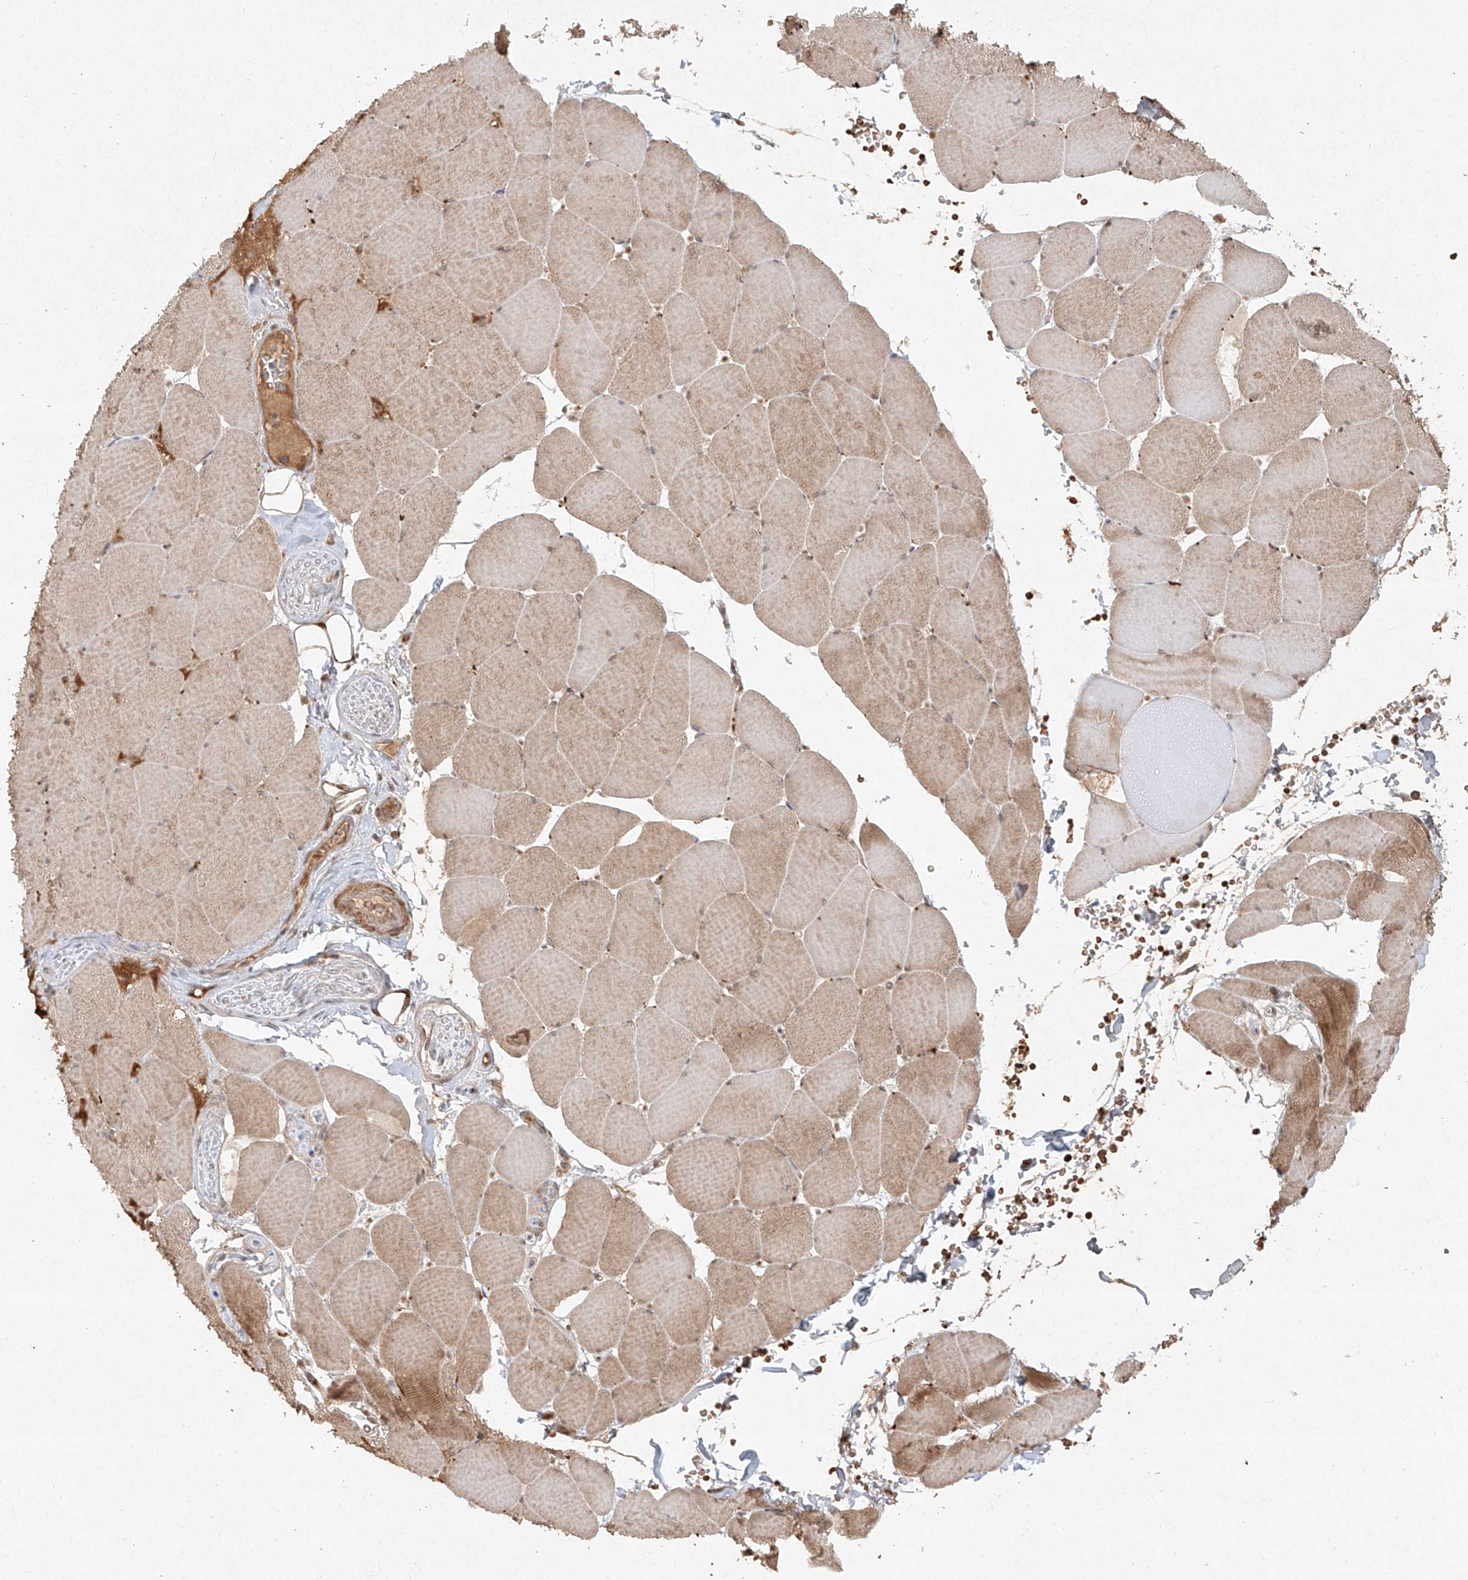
{"staining": {"intensity": "moderate", "quantity": ">75%", "location": "cytoplasmic/membranous"}, "tissue": "skeletal muscle", "cell_type": "Myocytes", "image_type": "normal", "snomed": [{"axis": "morphology", "description": "Normal tissue, NOS"}, {"axis": "topography", "description": "Skeletal muscle"}, {"axis": "topography", "description": "Head-Neck"}], "caption": "This photomicrograph exhibits immunohistochemistry staining of normal skeletal muscle, with medium moderate cytoplasmic/membranous expression in approximately >75% of myocytes.", "gene": "CYYR1", "patient": {"sex": "male", "age": 66}}